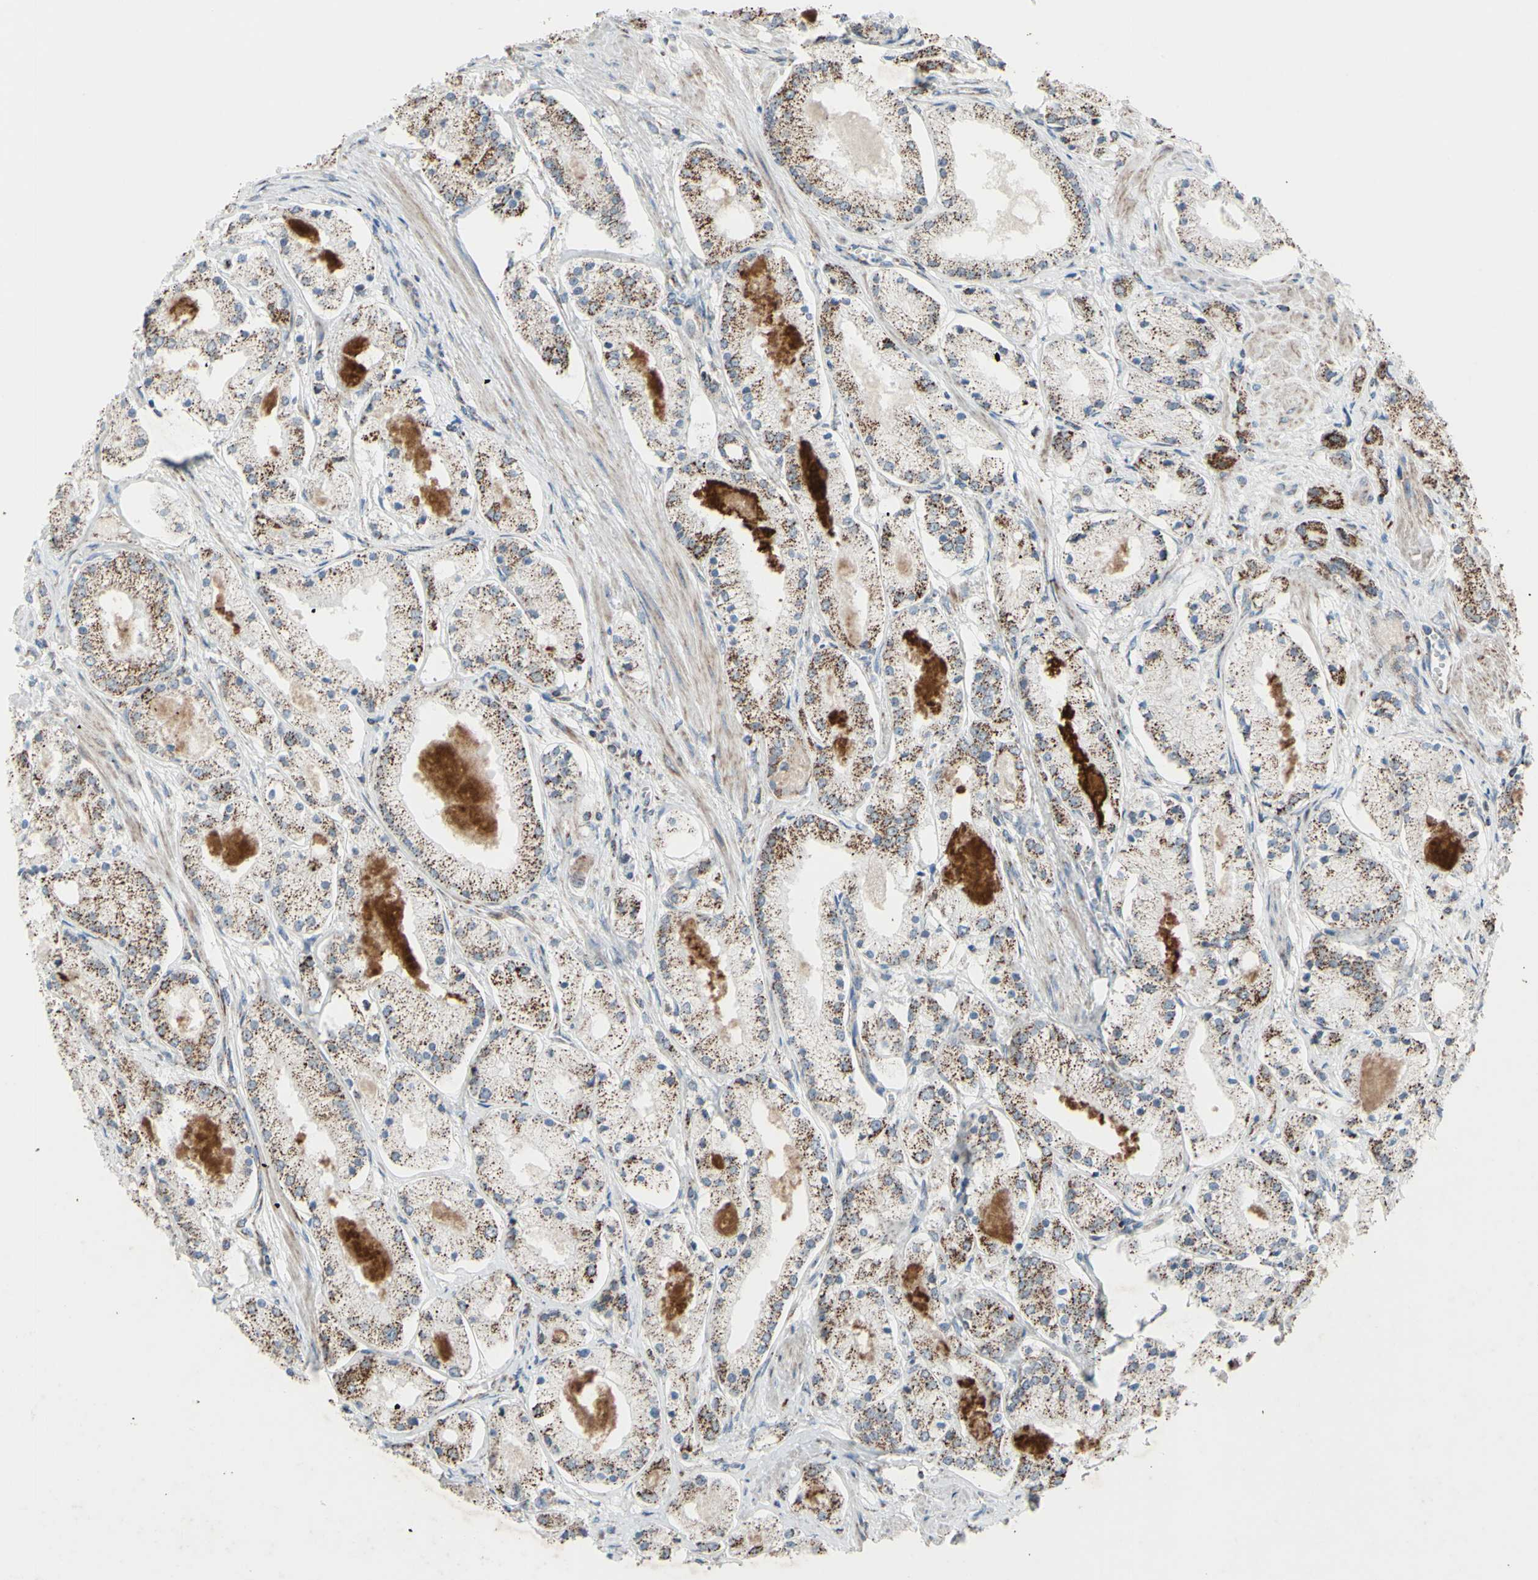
{"staining": {"intensity": "moderate", "quantity": ">75%", "location": "cytoplasmic/membranous"}, "tissue": "prostate cancer", "cell_type": "Tumor cells", "image_type": "cancer", "snomed": [{"axis": "morphology", "description": "Adenocarcinoma, High grade"}, {"axis": "topography", "description": "Prostate"}], "caption": "A medium amount of moderate cytoplasmic/membranous expression is present in approximately >75% of tumor cells in prostate cancer tissue.", "gene": "GLT8D1", "patient": {"sex": "male", "age": 66}}